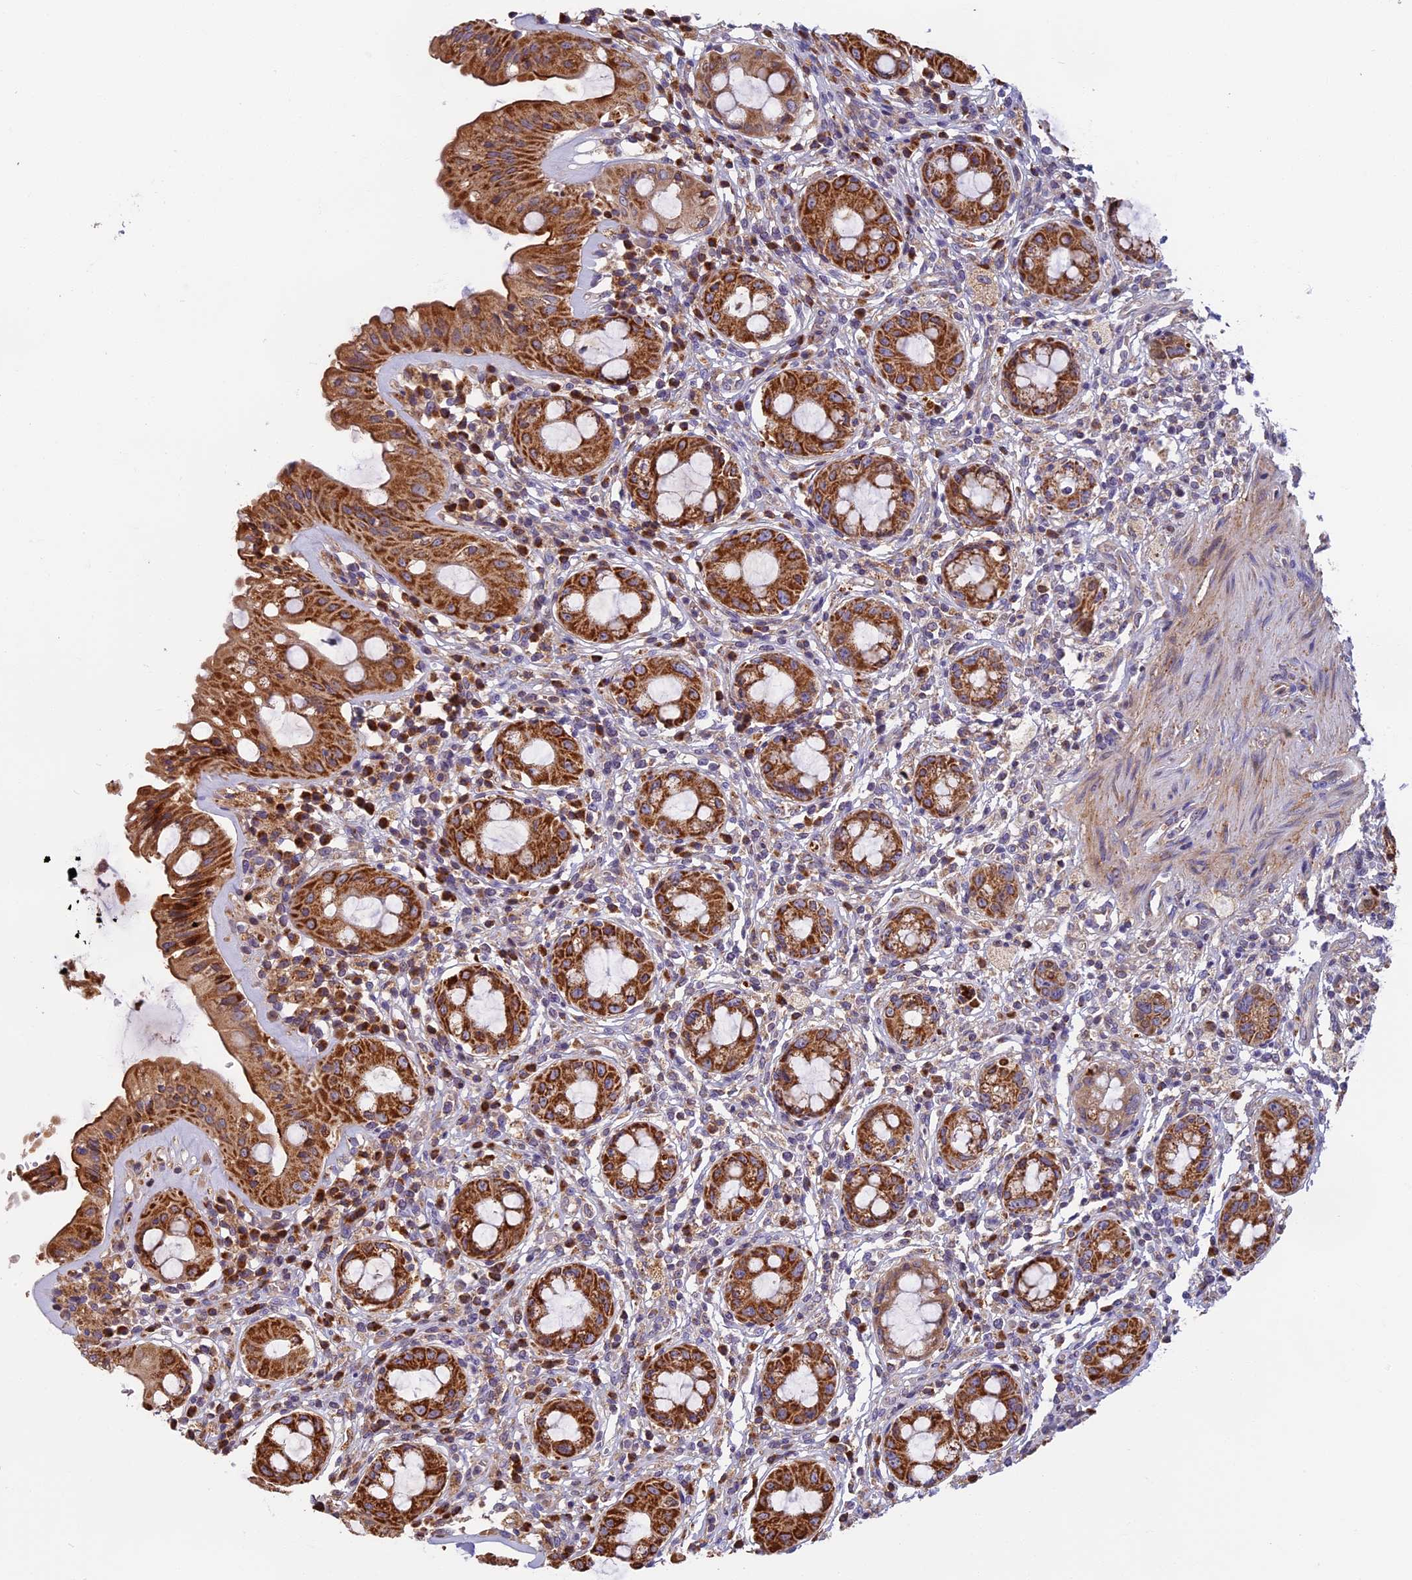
{"staining": {"intensity": "strong", "quantity": ">75%", "location": "cytoplasmic/membranous"}, "tissue": "rectum", "cell_type": "Glandular cells", "image_type": "normal", "snomed": [{"axis": "morphology", "description": "Normal tissue, NOS"}, {"axis": "topography", "description": "Rectum"}], "caption": "An immunohistochemistry micrograph of unremarkable tissue is shown. Protein staining in brown labels strong cytoplasmic/membranous positivity in rectum within glandular cells.", "gene": "EDAR", "patient": {"sex": "female", "age": 57}}